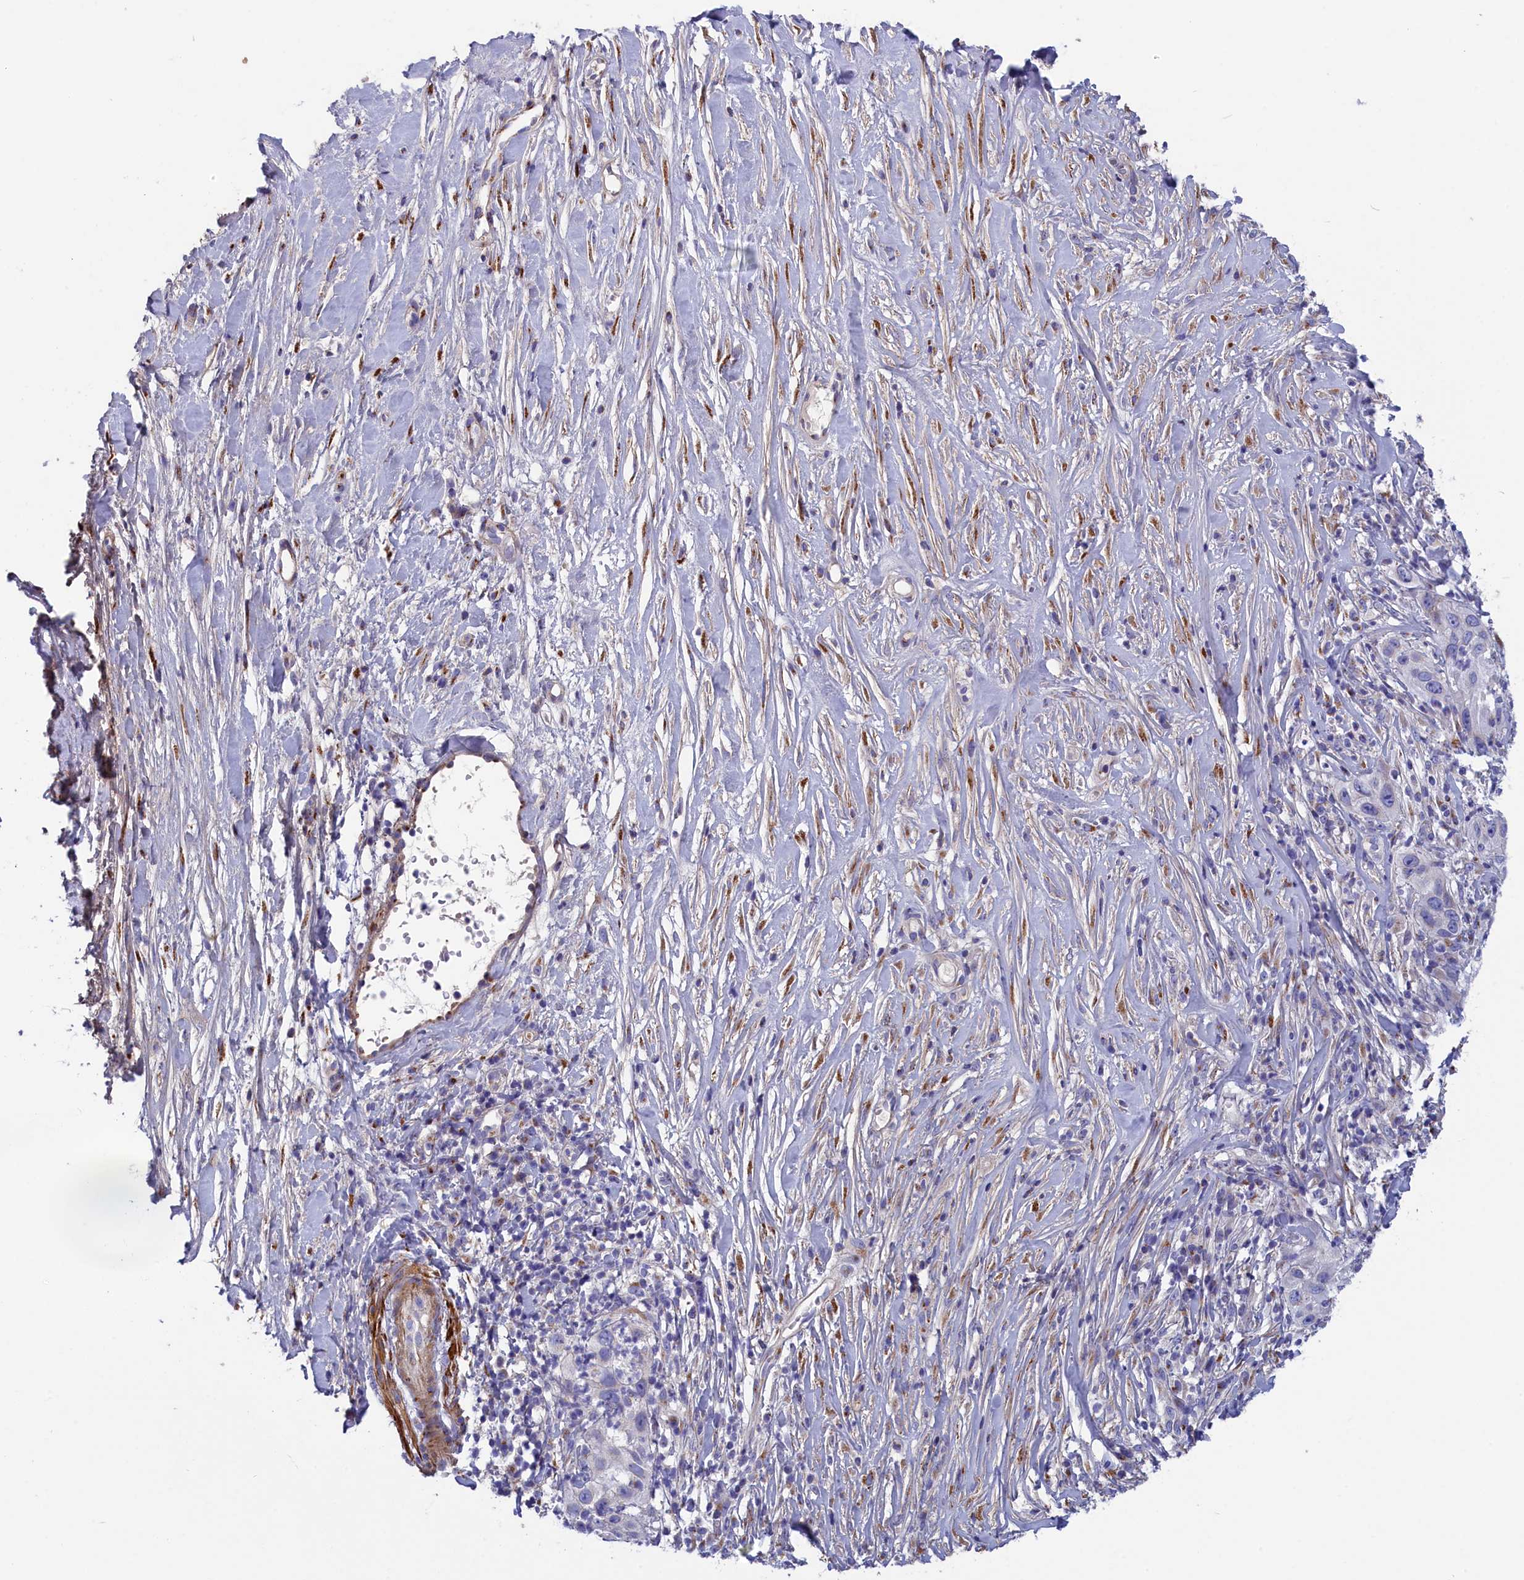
{"staining": {"intensity": "negative", "quantity": "none", "location": "none"}, "tissue": "skin cancer", "cell_type": "Tumor cells", "image_type": "cancer", "snomed": [{"axis": "morphology", "description": "Squamous cell carcinoma, NOS"}, {"axis": "topography", "description": "Skin"}], "caption": "Image shows no significant protein staining in tumor cells of skin squamous cell carcinoma.", "gene": "TUBGCP4", "patient": {"sex": "female", "age": 44}}